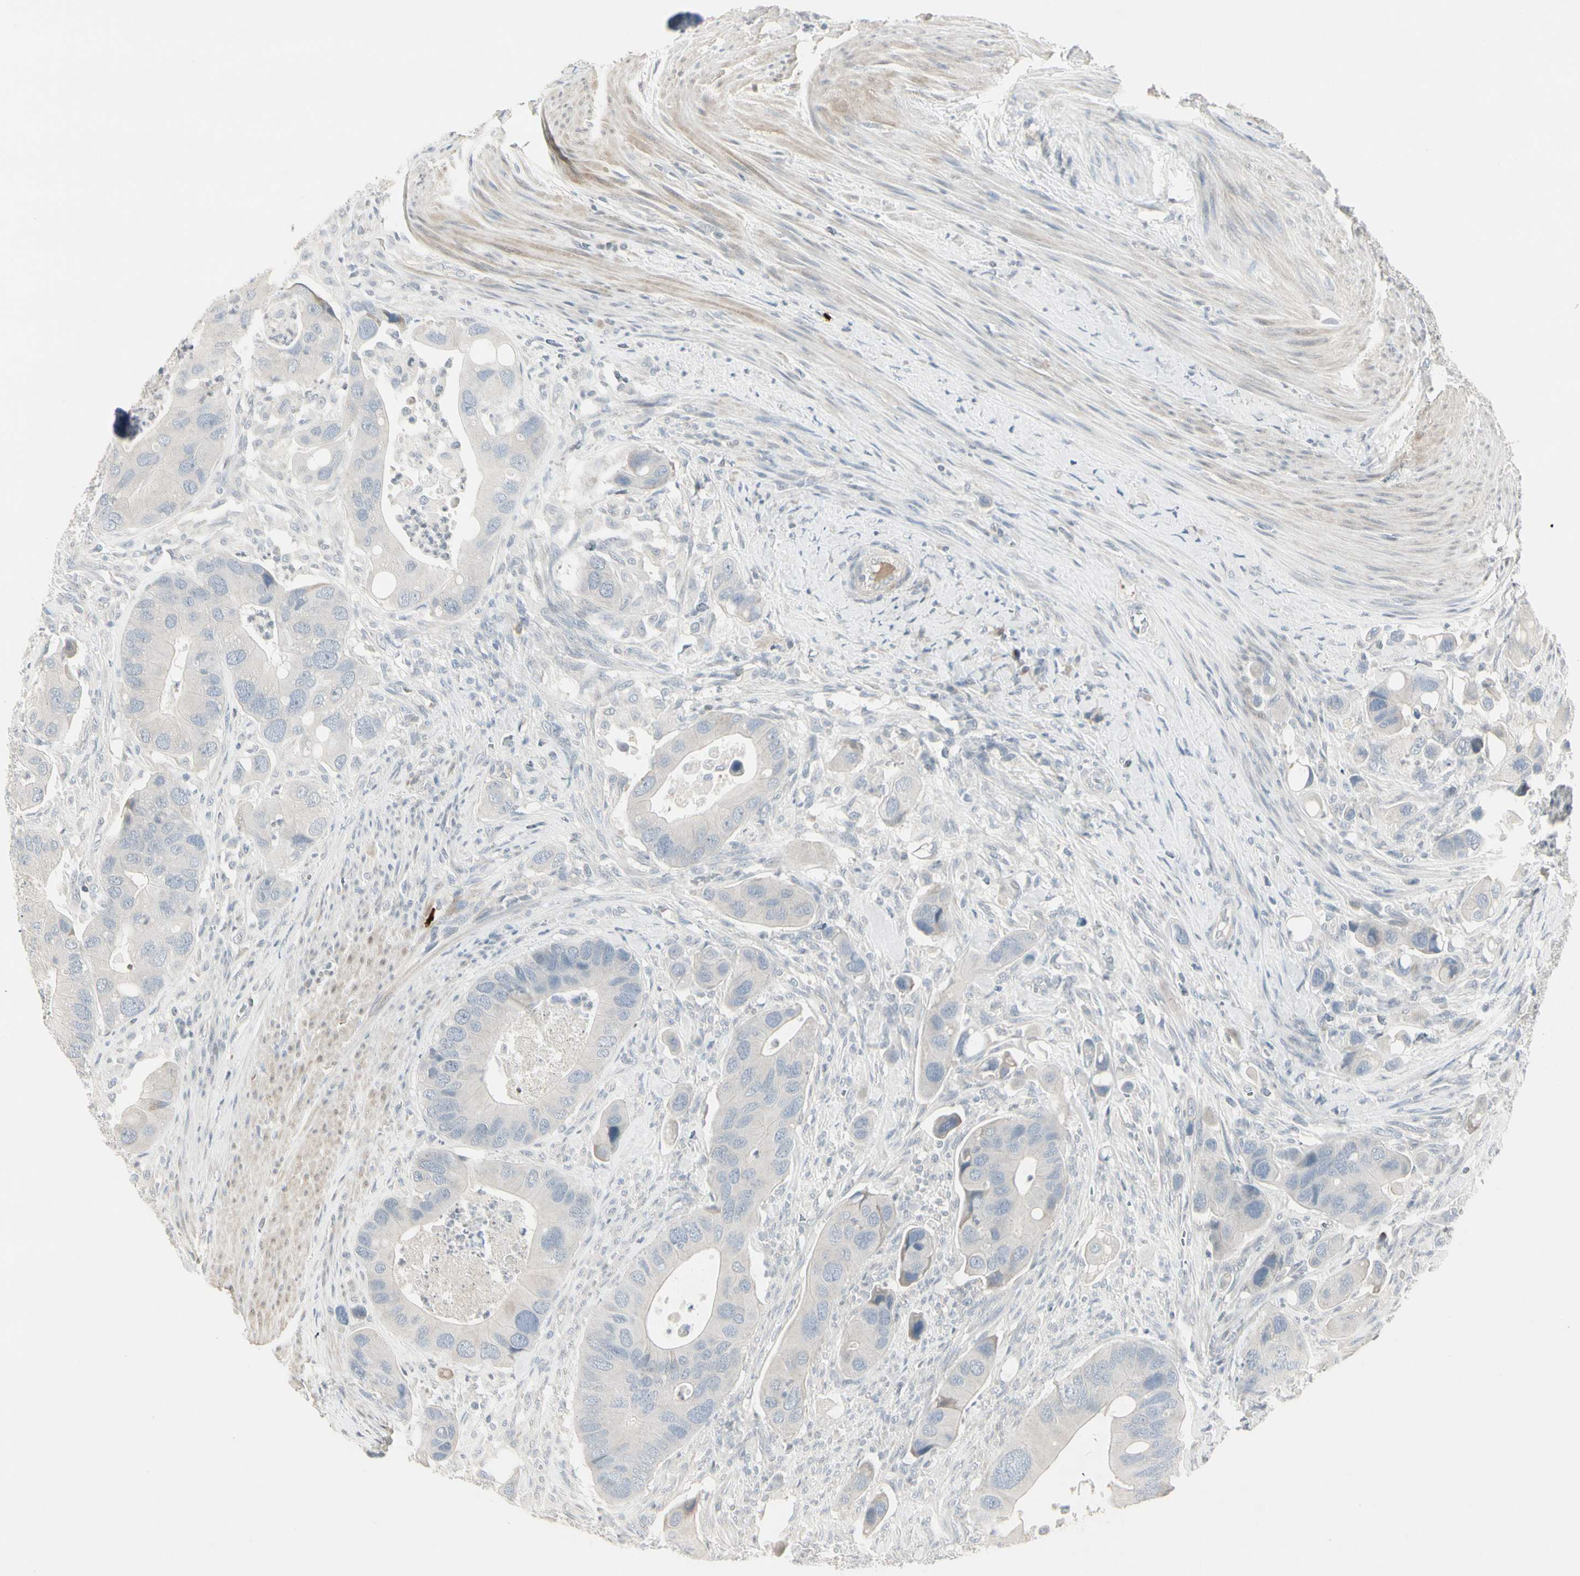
{"staining": {"intensity": "negative", "quantity": "none", "location": "none"}, "tissue": "colorectal cancer", "cell_type": "Tumor cells", "image_type": "cancer", "snomed": [{"axis": "morphology", "description": "Adenocarcinoma, NOS"}, {"axis": "topography", "description": "Rectum"}], "caption": "The immunohistochemistry (IHC) micrograph has no significant staining in tumor cells of adenocarcinoma (colorectal) tissue.", "gene": "DMPK", "patient": {"sex": "female", "age": 57}}